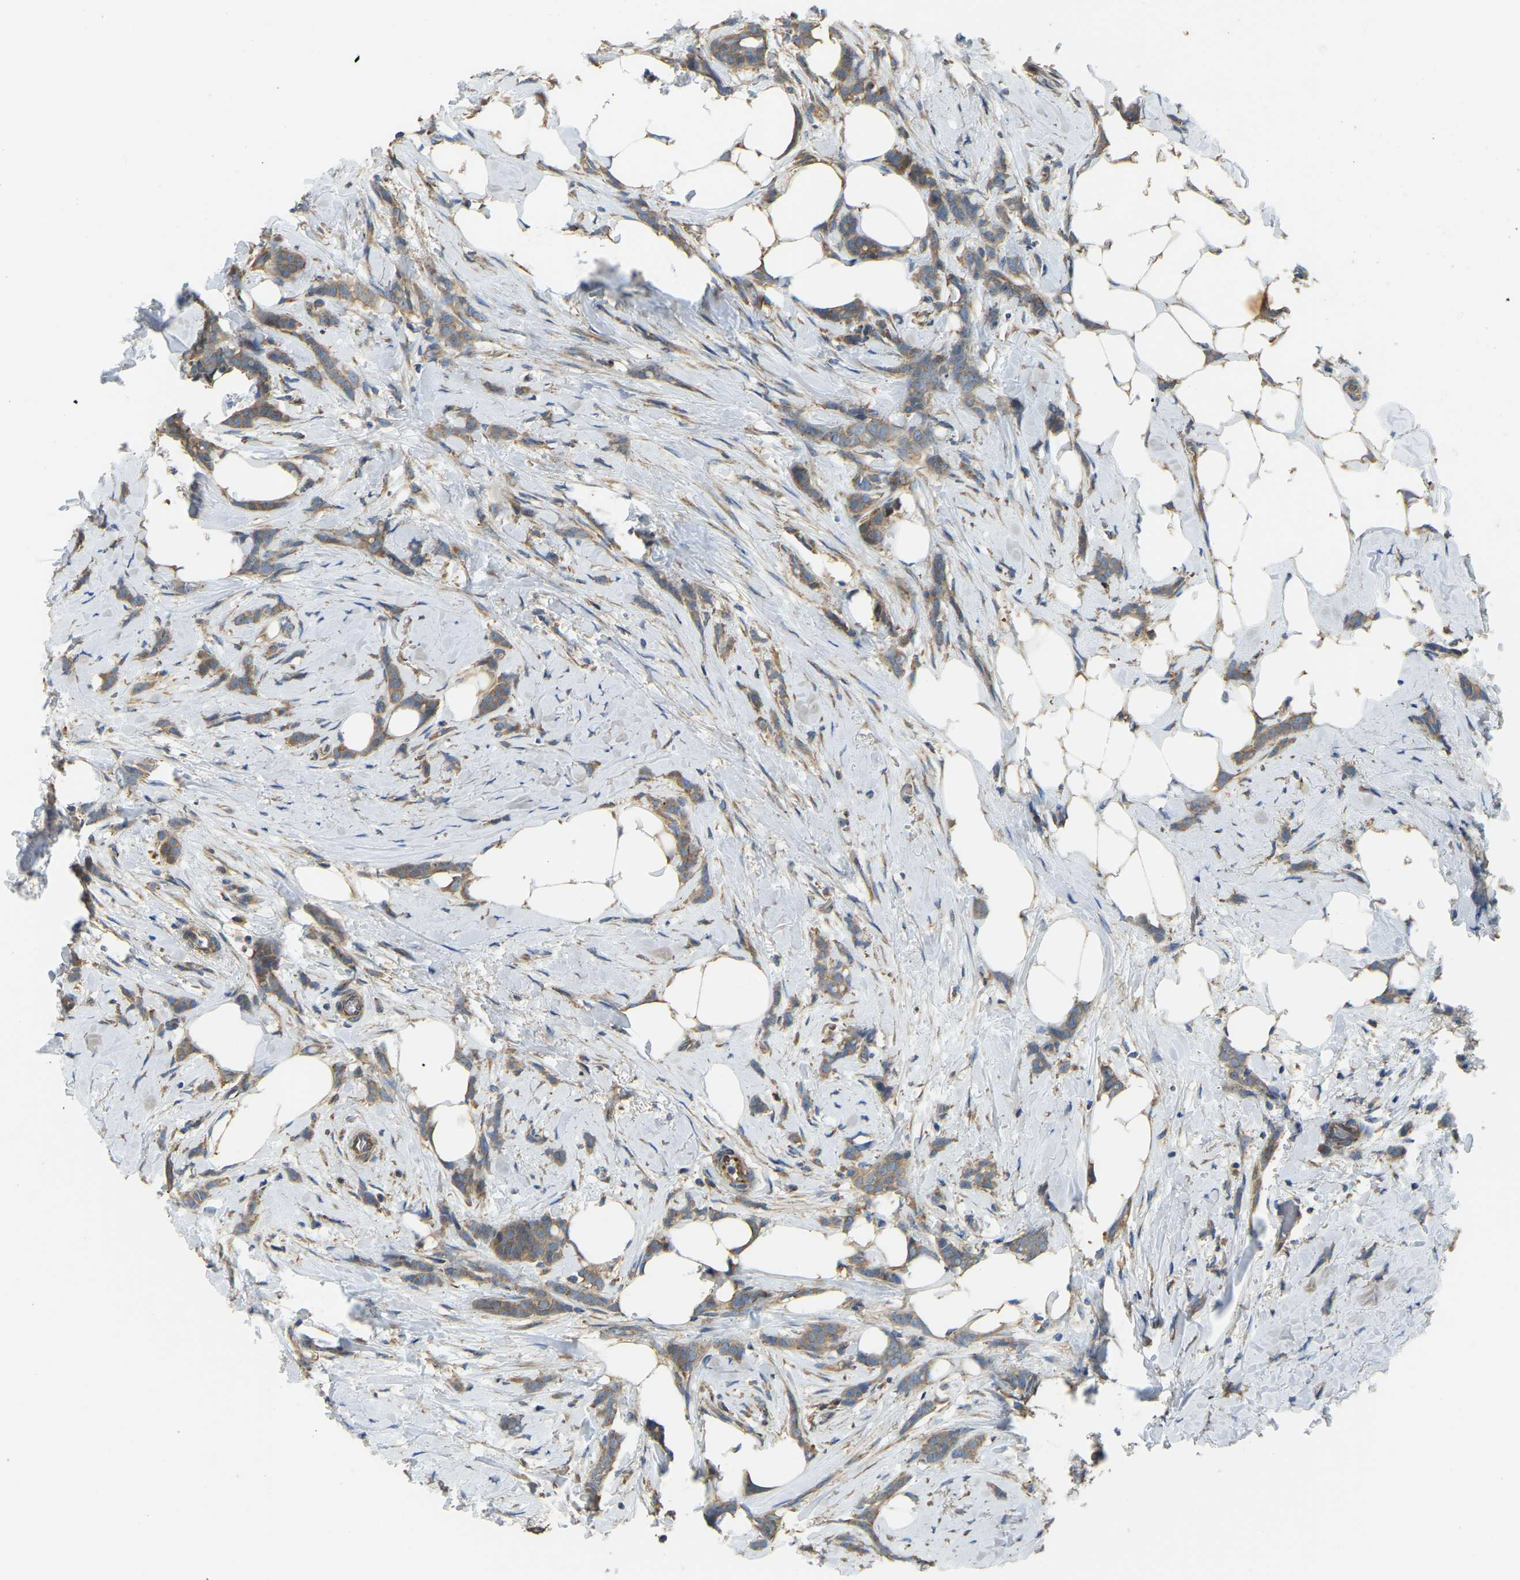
{"staining": {"intensity": "moderate", "quantity": ">75%", "location": "cytoplasmic/membranous"}, "tissue": "breast cancer", "cell_type": "Tumor cells", "image_type": "cancer", "snomed": [{"axis": "morphology", "description": "Lobular carcinoma, in situ"}, {"axis": "morphology", "description": "Lobular carcinoma"}, {"axis": "topography", "description": "Breast"}], "caption": "Lobular carcinoma in situ (breast) stained with IHC shows moderate cytoplasmic/membranous staining in approximately >75% of tumor cells. (Stains: DAB (3,3'-diaminobenzidine) in brown, nuclei in blue, Microscopy: brightfield microscopy at high magnification).", "gene": "PSMD7", "patient": {"sex": "female", "age": 41}}